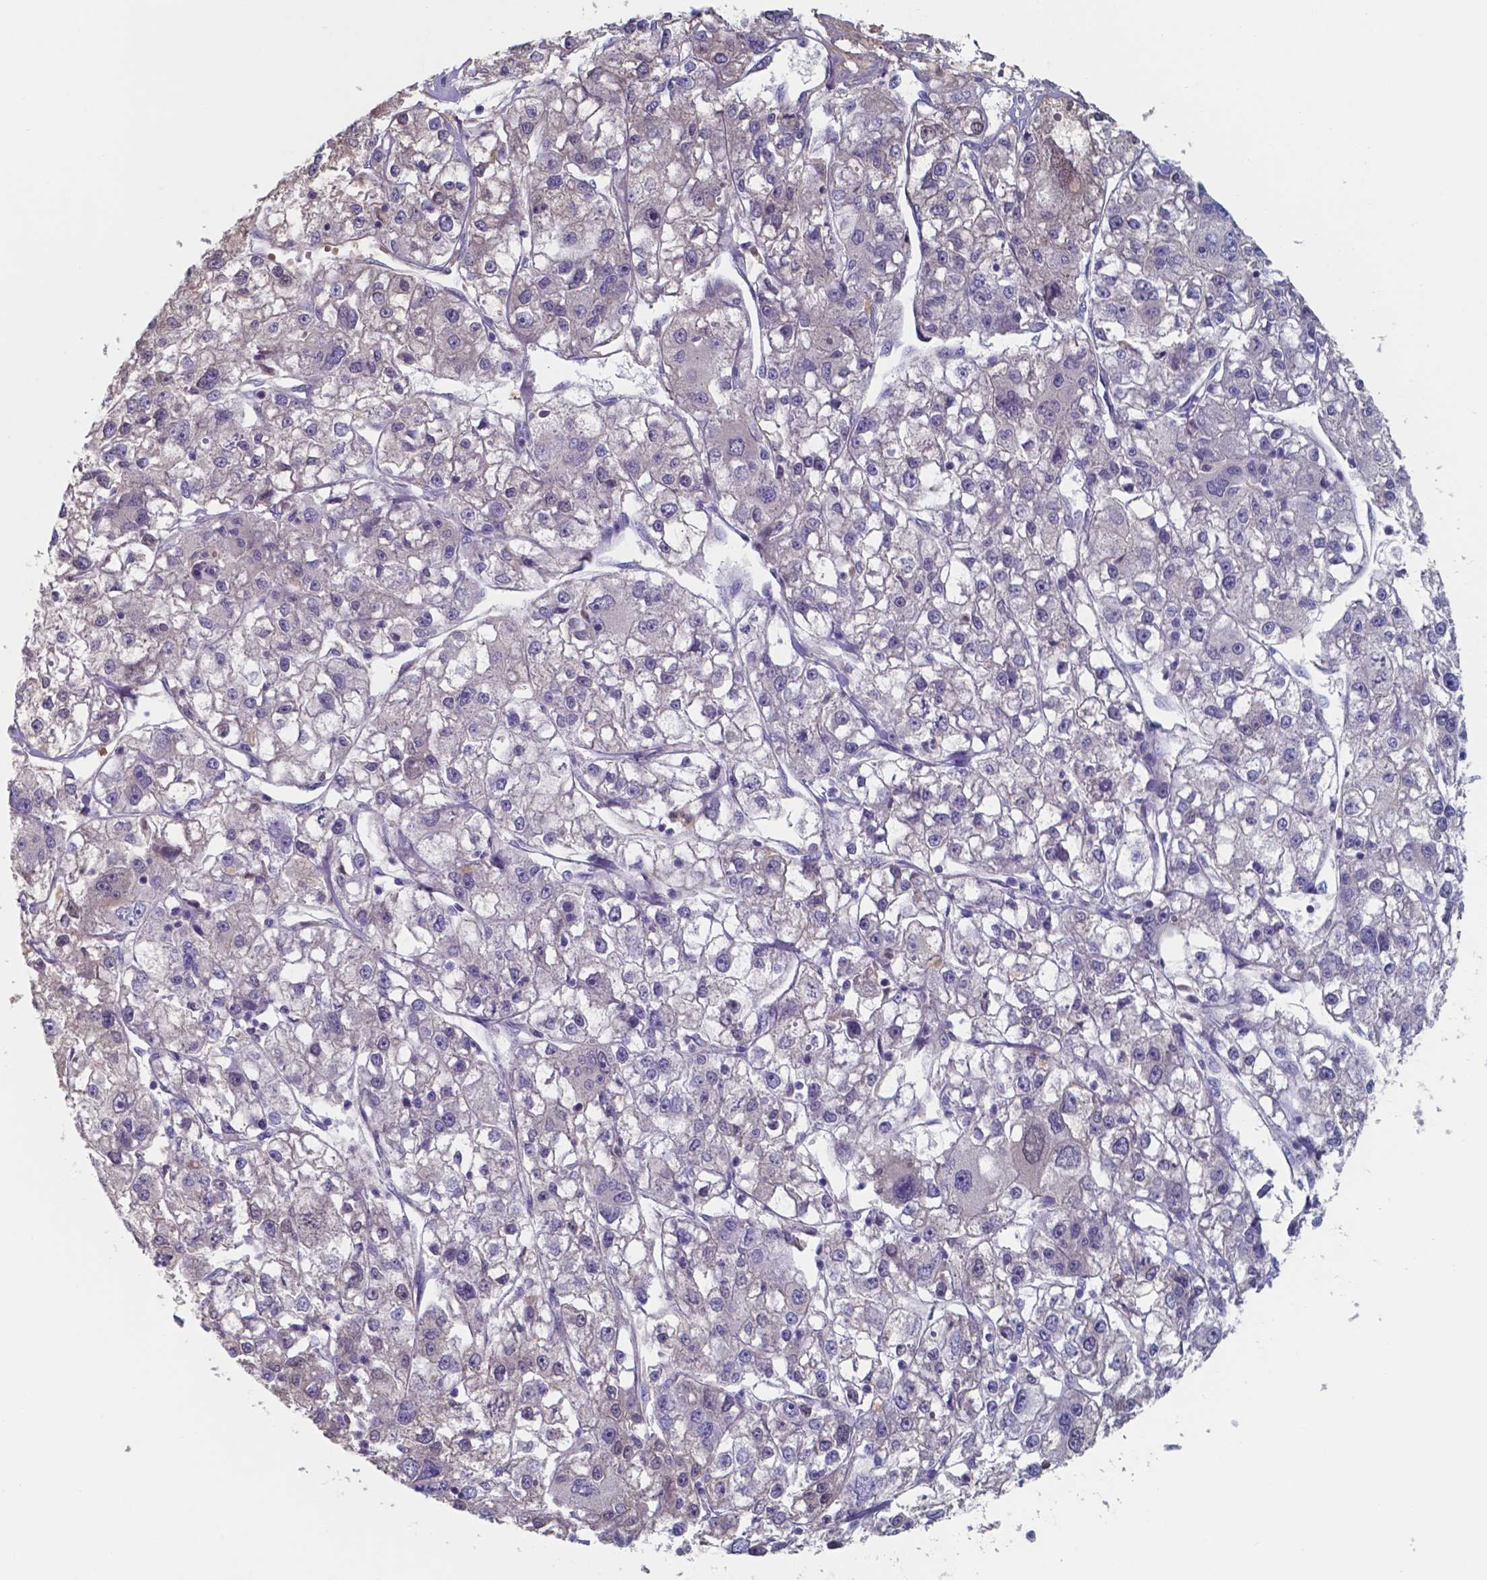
{"staining": {"intensity": "negative", "quantity": "none", "location": "none"}, "tissue": "liver cancer", "cell_type": "Tumor cells", "image_type": "cancer", "snomed": [{"axis": "morphology", "description": "Carcinoma, Hepatocellular, NOS"}, {"axis": "topography", "description": "Liver"}], "caption": "A high-resolution photomicrograph shows immunohistochemistry (IHC) staining of liver cancer (hepatocellular carcinoma), which shows no significant expression in tumor cells. (DAB IHC visualized using brightfield microscopy, high magnification).", "gene": "BTBD17", "patient": {"sex": "male", "age": 56}}